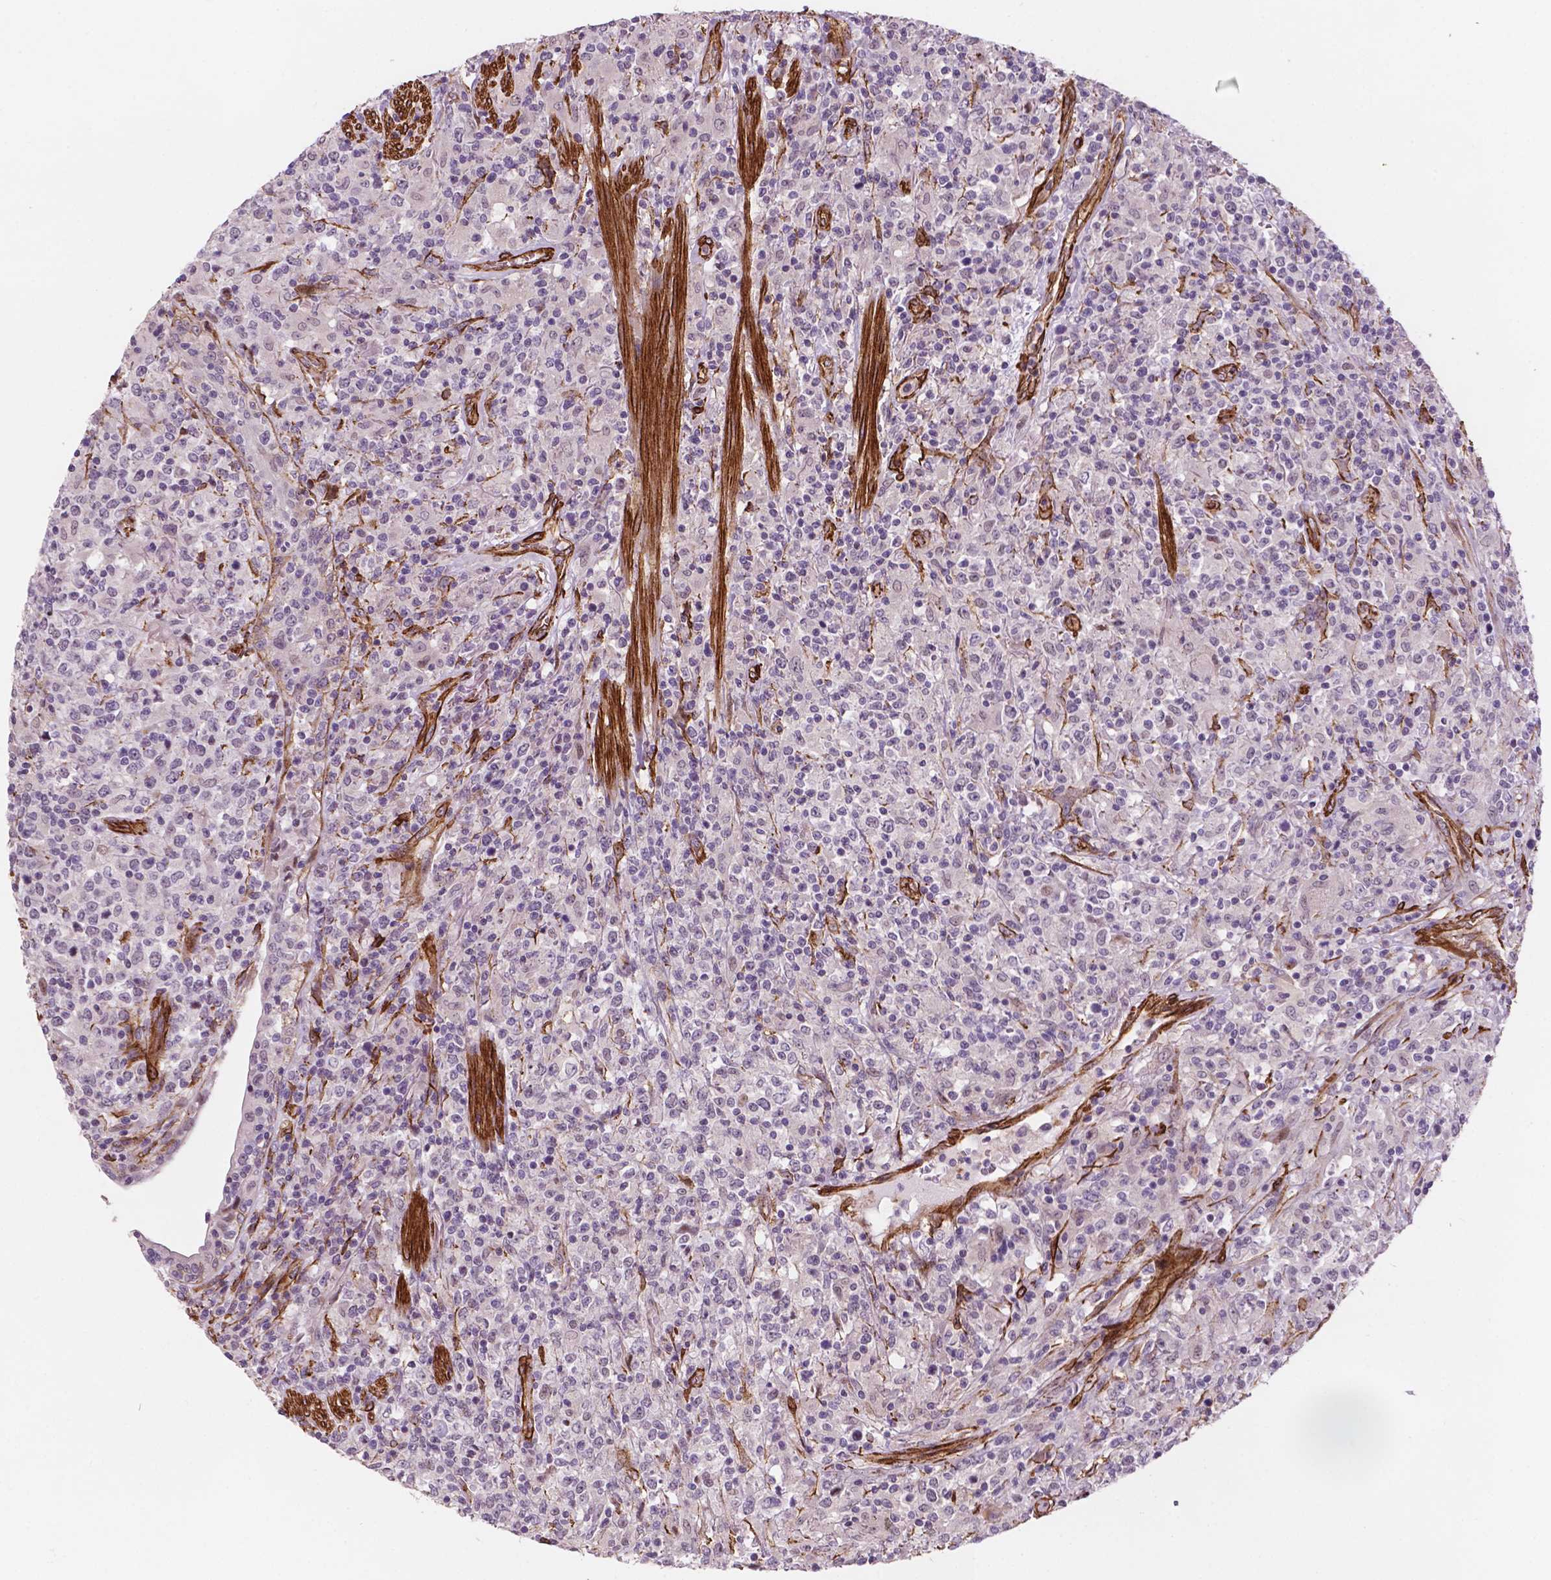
{"staining": {"intensity": "negative", "quantity": "none", "location": "none"}, "tissue": "lymphoma", "cell_type": "Tumor cells", "image_type": "cancer", "snomed": [{"axis": "morphology", "description": "Malignant lymphoma, non-Hodgkin's type, High grade"}, {"axis": "topography", "description": "Lung"}], "caption": "This is an immunohistochemistry (IHC) histopathology image of human lymphoma. There is no staining in tumor cells.", "gene": "EGFL8", "patient": {"sex": "male", "age": 79}}